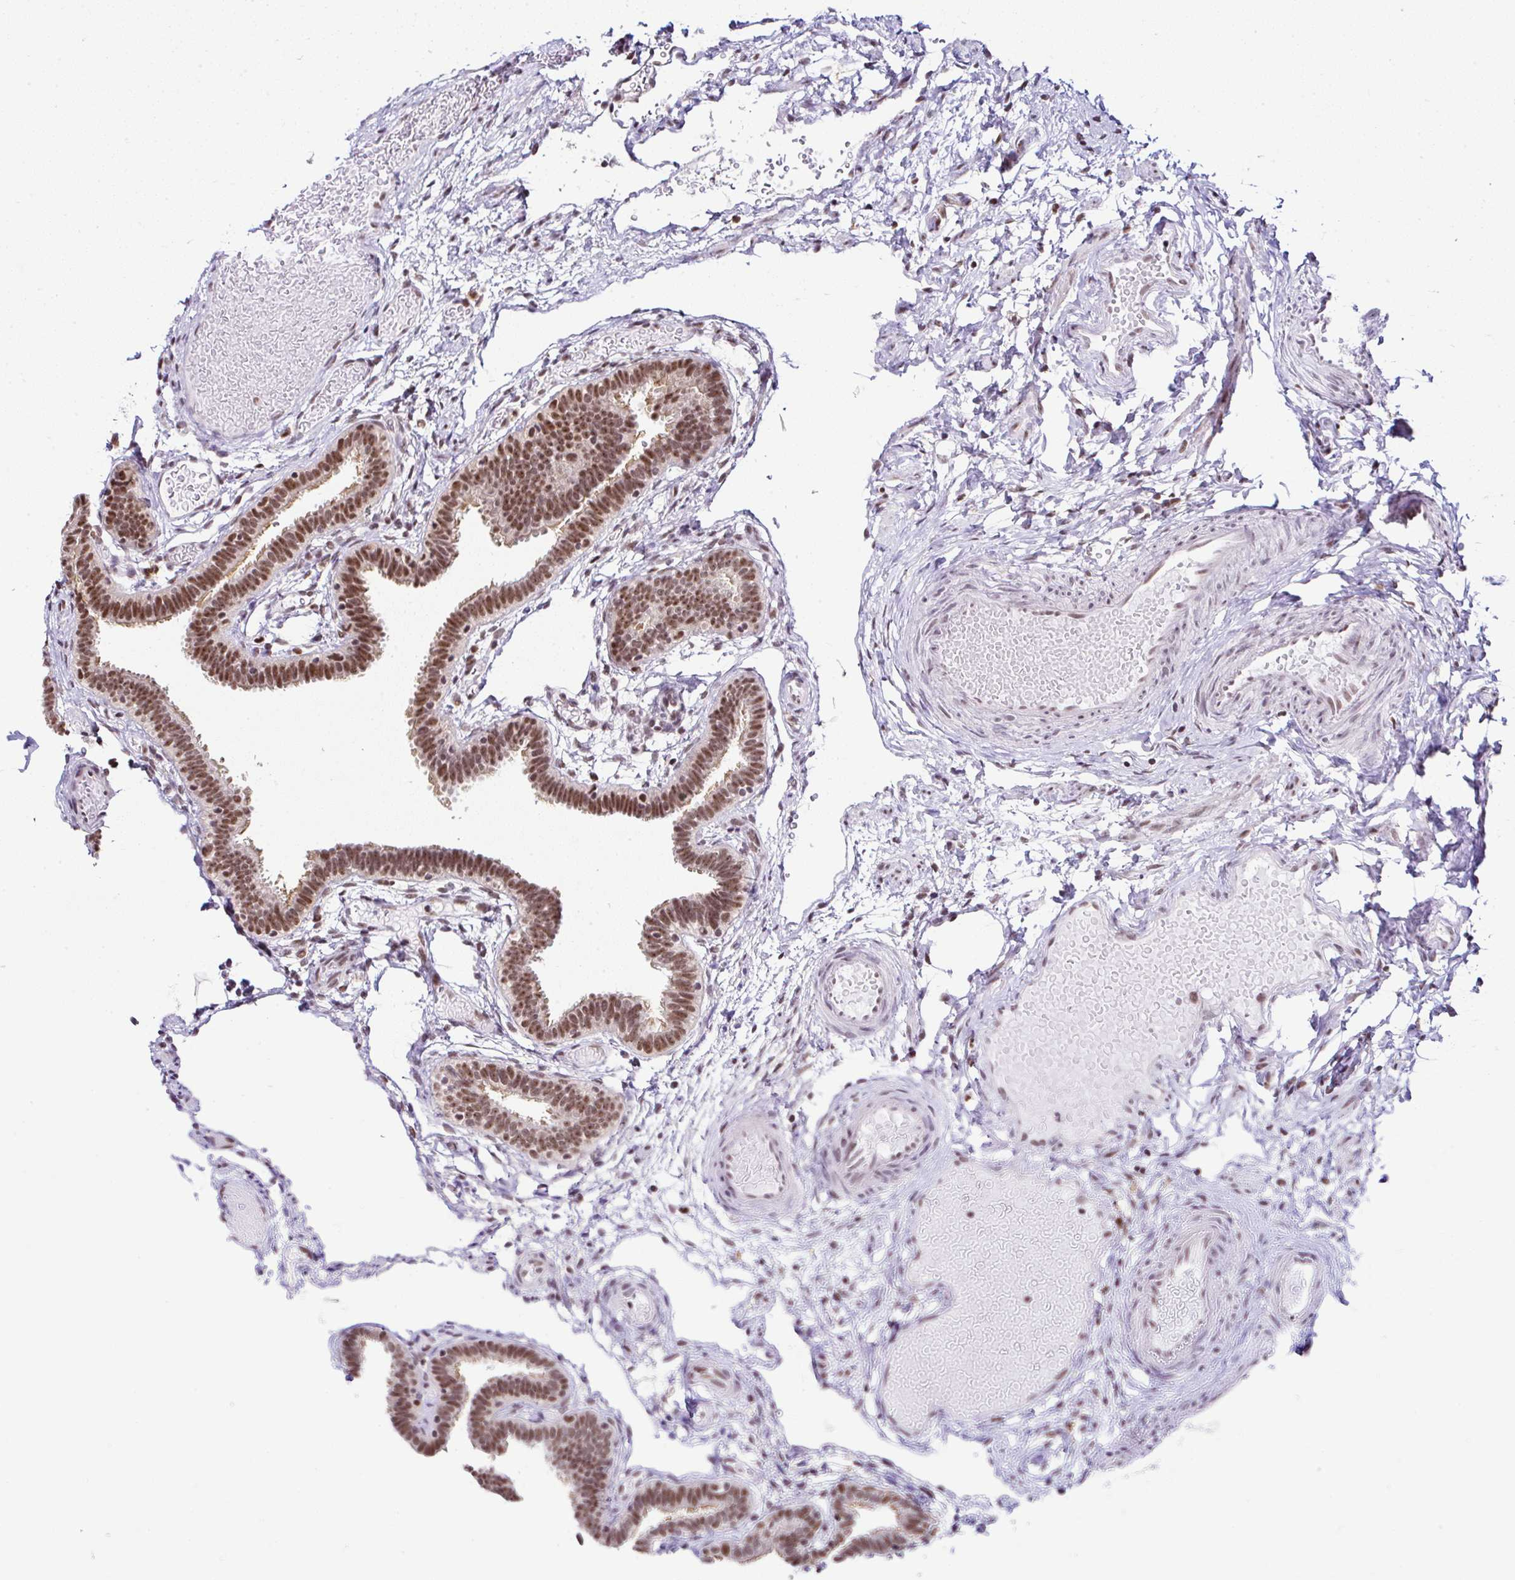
{"staining": {"intensity": "moderate", "quantity": ">75%", "location": "cytoplasmic/membranous,nuclear"}, "tissue": "fallopian tube", "cell_type": "Glandular cells", "image_type": "normal", "snomed": [{"axis": "morphology", "description": "Normal tissue, NOS"}, {"axis": "topography", "description": "Fallopian tube"}], "caption": "Moderate cytoplasmic/membranous,nuclear protein positivity is present in approximately >75% of glandular cells in fallopian tube.", "gene": "PTPN2", "patient": {"sex": "female", "age": 37}}